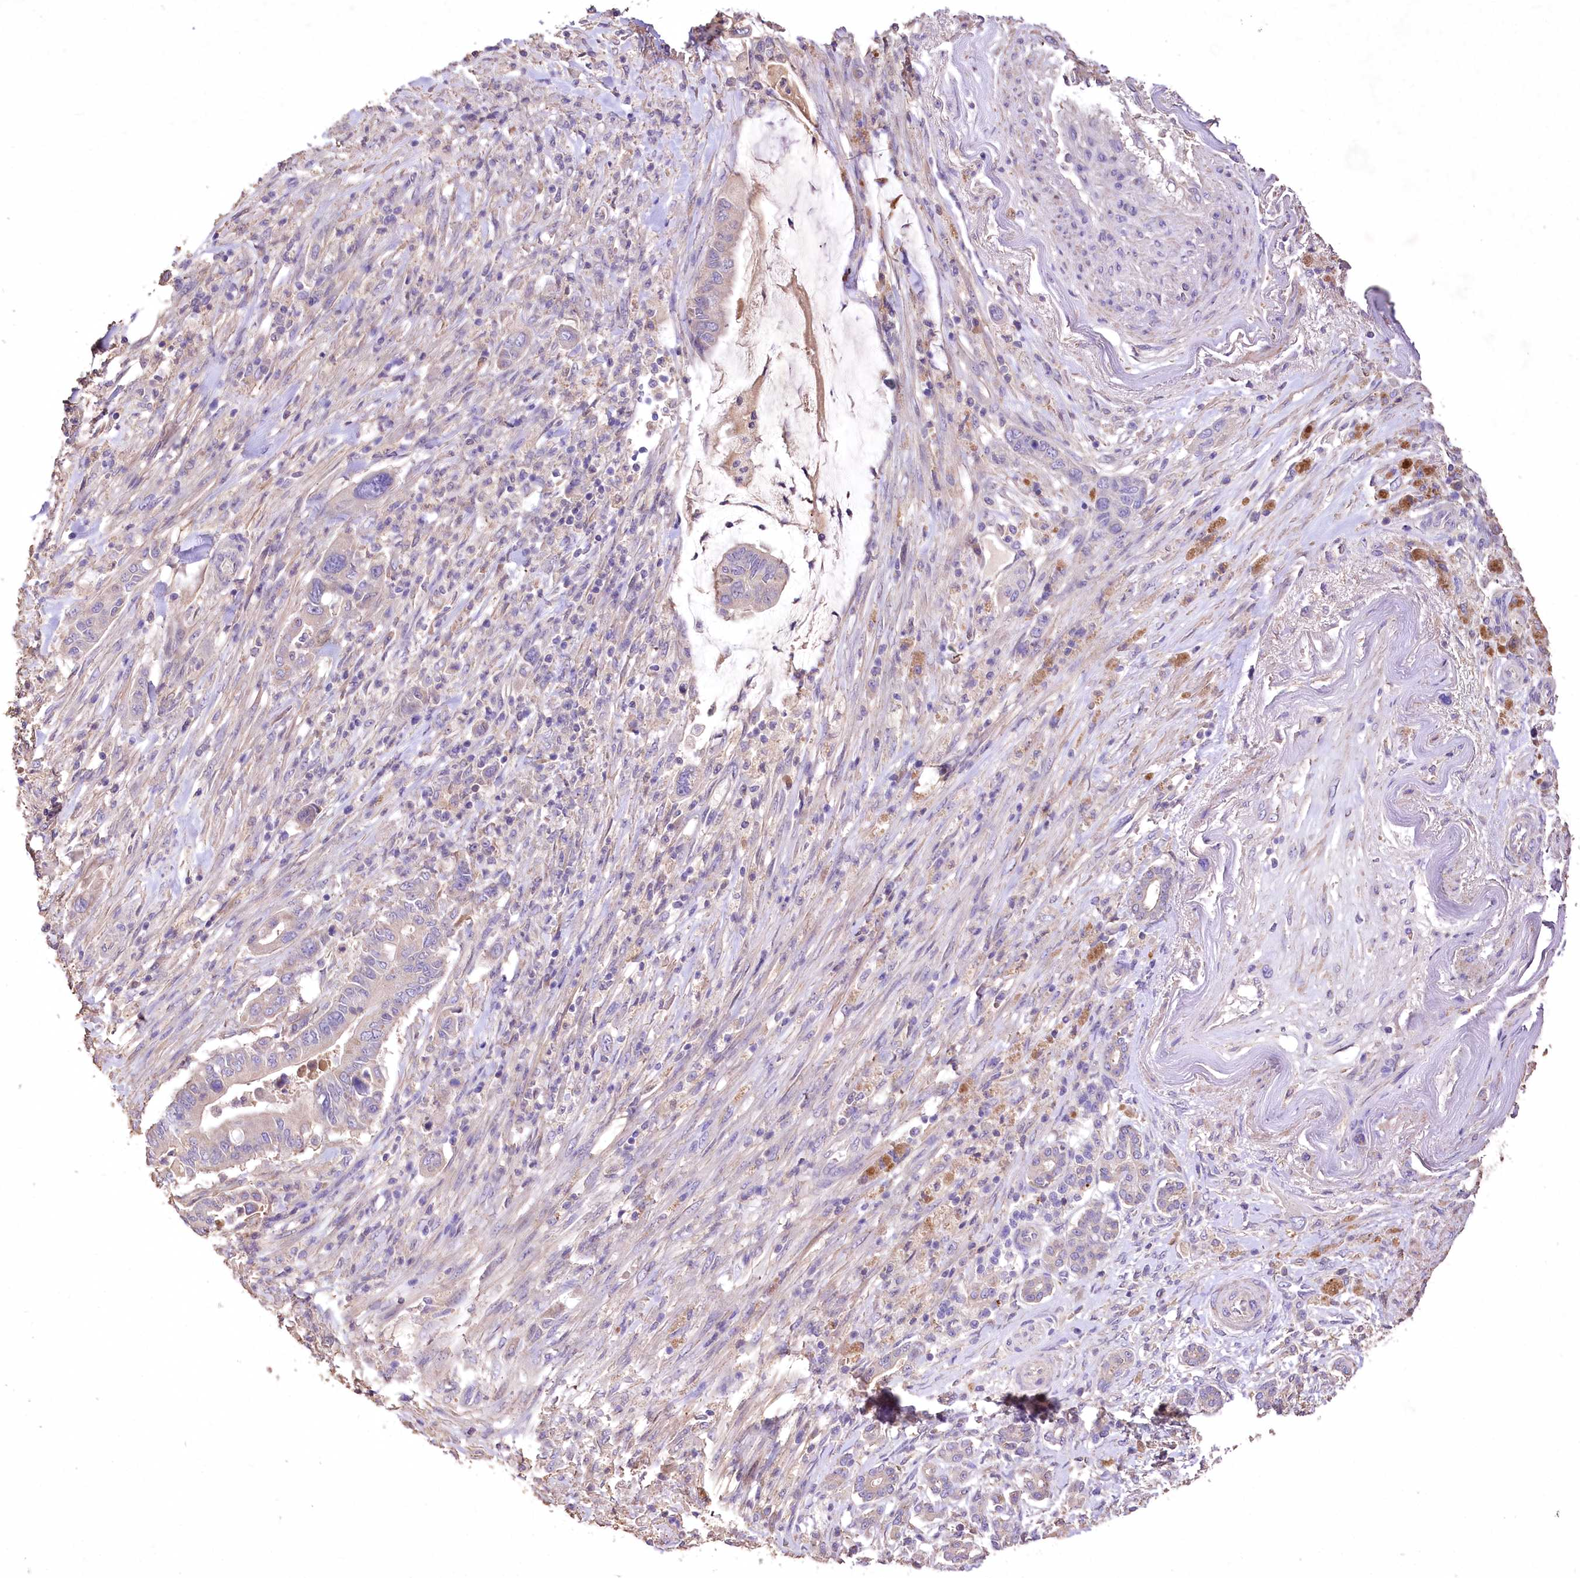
{"staining": {"intensity": "negative", "quantity": "none", "location": "none"}, "tissue": "pancreatic cancer", "cell_type": "Tumor cells", "image_type": "cancer", "snomed": [{"axis": "morphology", "description": "Adenocarcinoma, NOS"}, {"axis": "topography", "description": "Pancreas"}], "caption": "The IHC photomicrograph has no significant expression in tumor cells of pancreatic cancer tissue.", "gene": "PCYOX1L", "patient": {"sex": "male", "age": 68}}